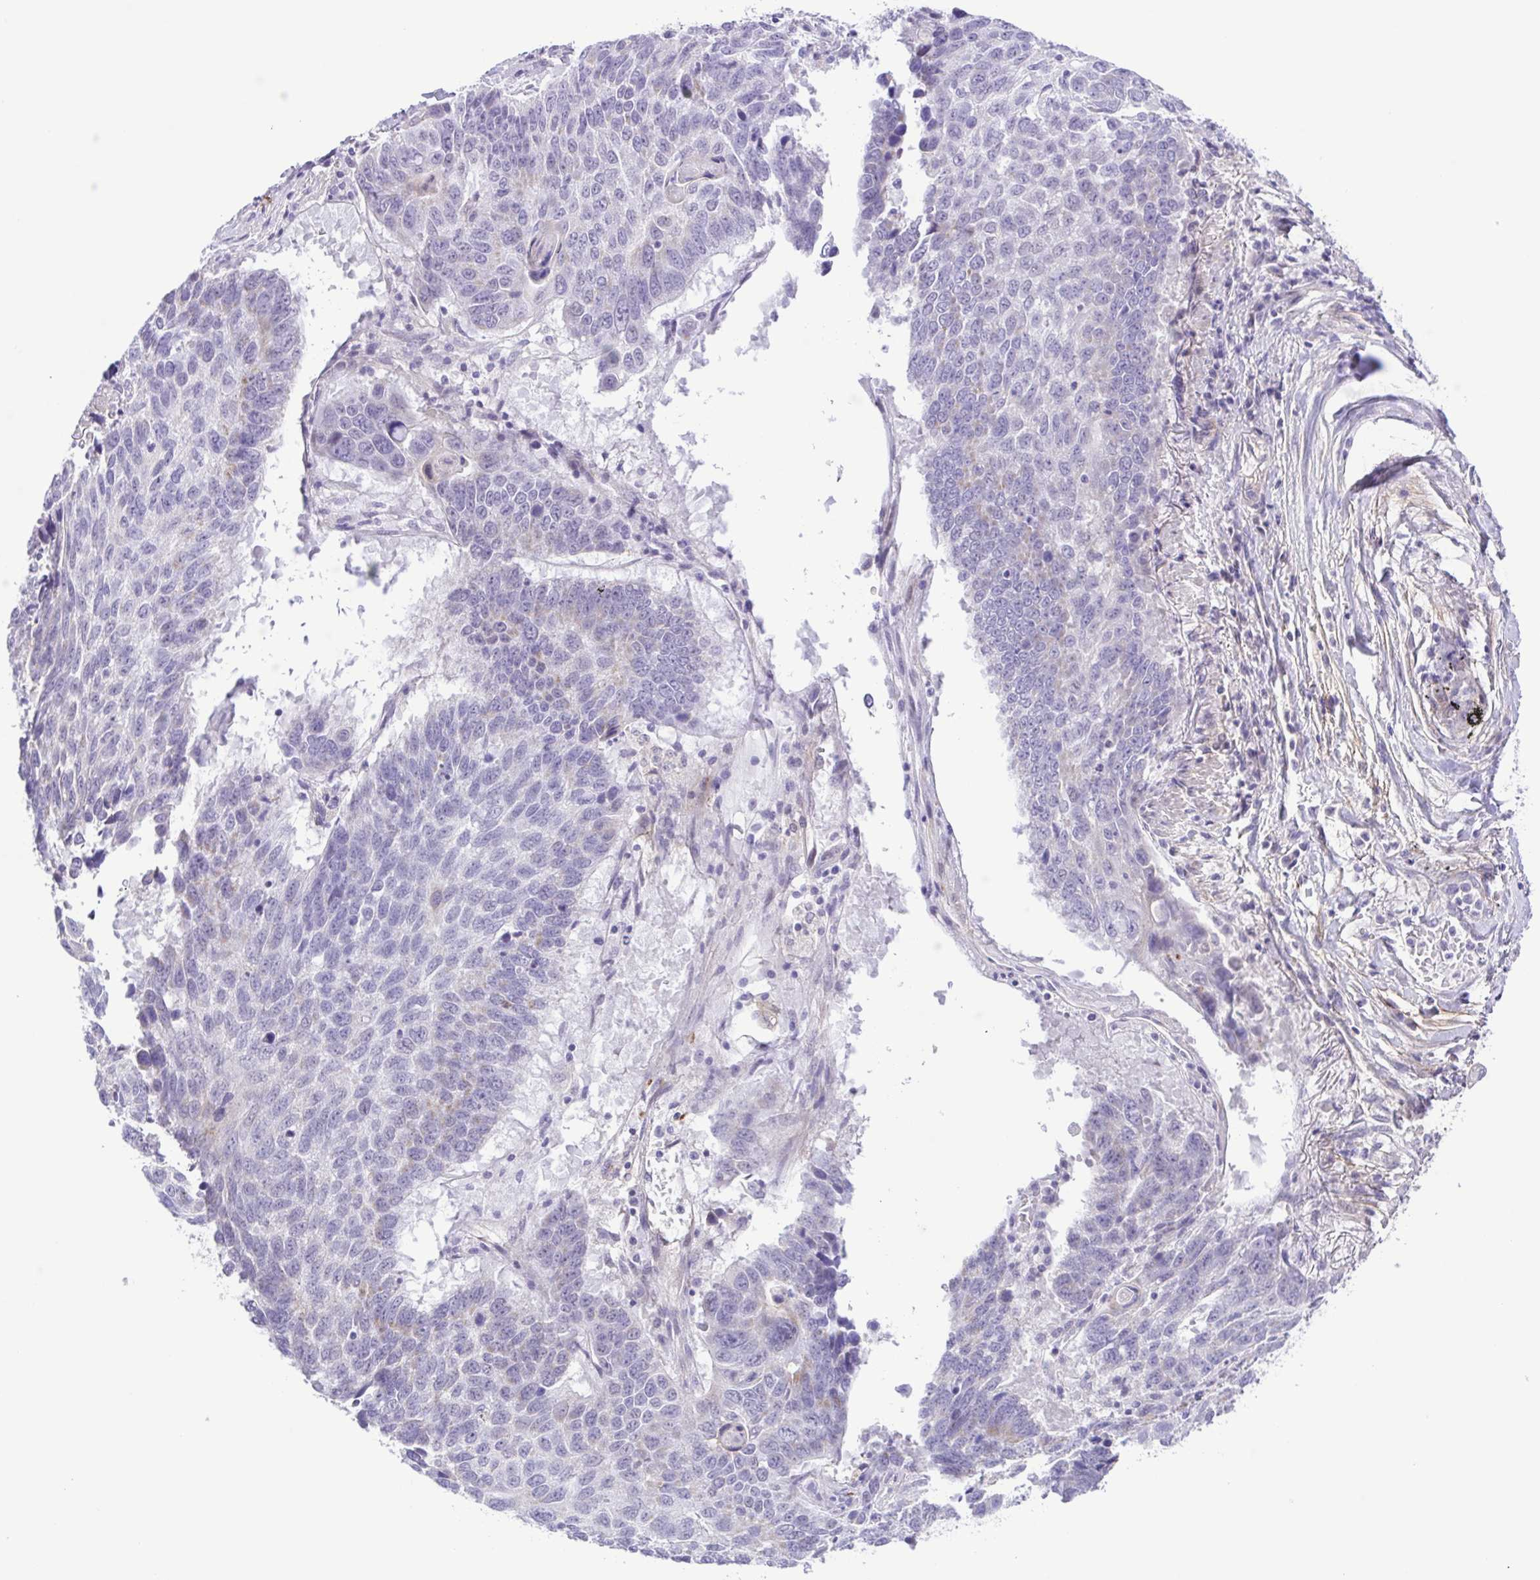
{"staining": {"intensity": "negative", "quantity": "none", "location": "none"}, "tissue": "lung cancer", "cell_type": "Tumor cells", "image_type": "cancer", "snomed": [{"axis": "morphology", "description": "Squamous cell carcinoma, NOS"}, {"axis": "topography", "description": "Lung"}], "caption": "This is a micrograph of immunohistochemistry staining of lung cancer (squamous cell carcinoma), which shows no expression in tumor cells.", "gene": "DCLK2", "patient": {"sex": "male", "age": 73}}